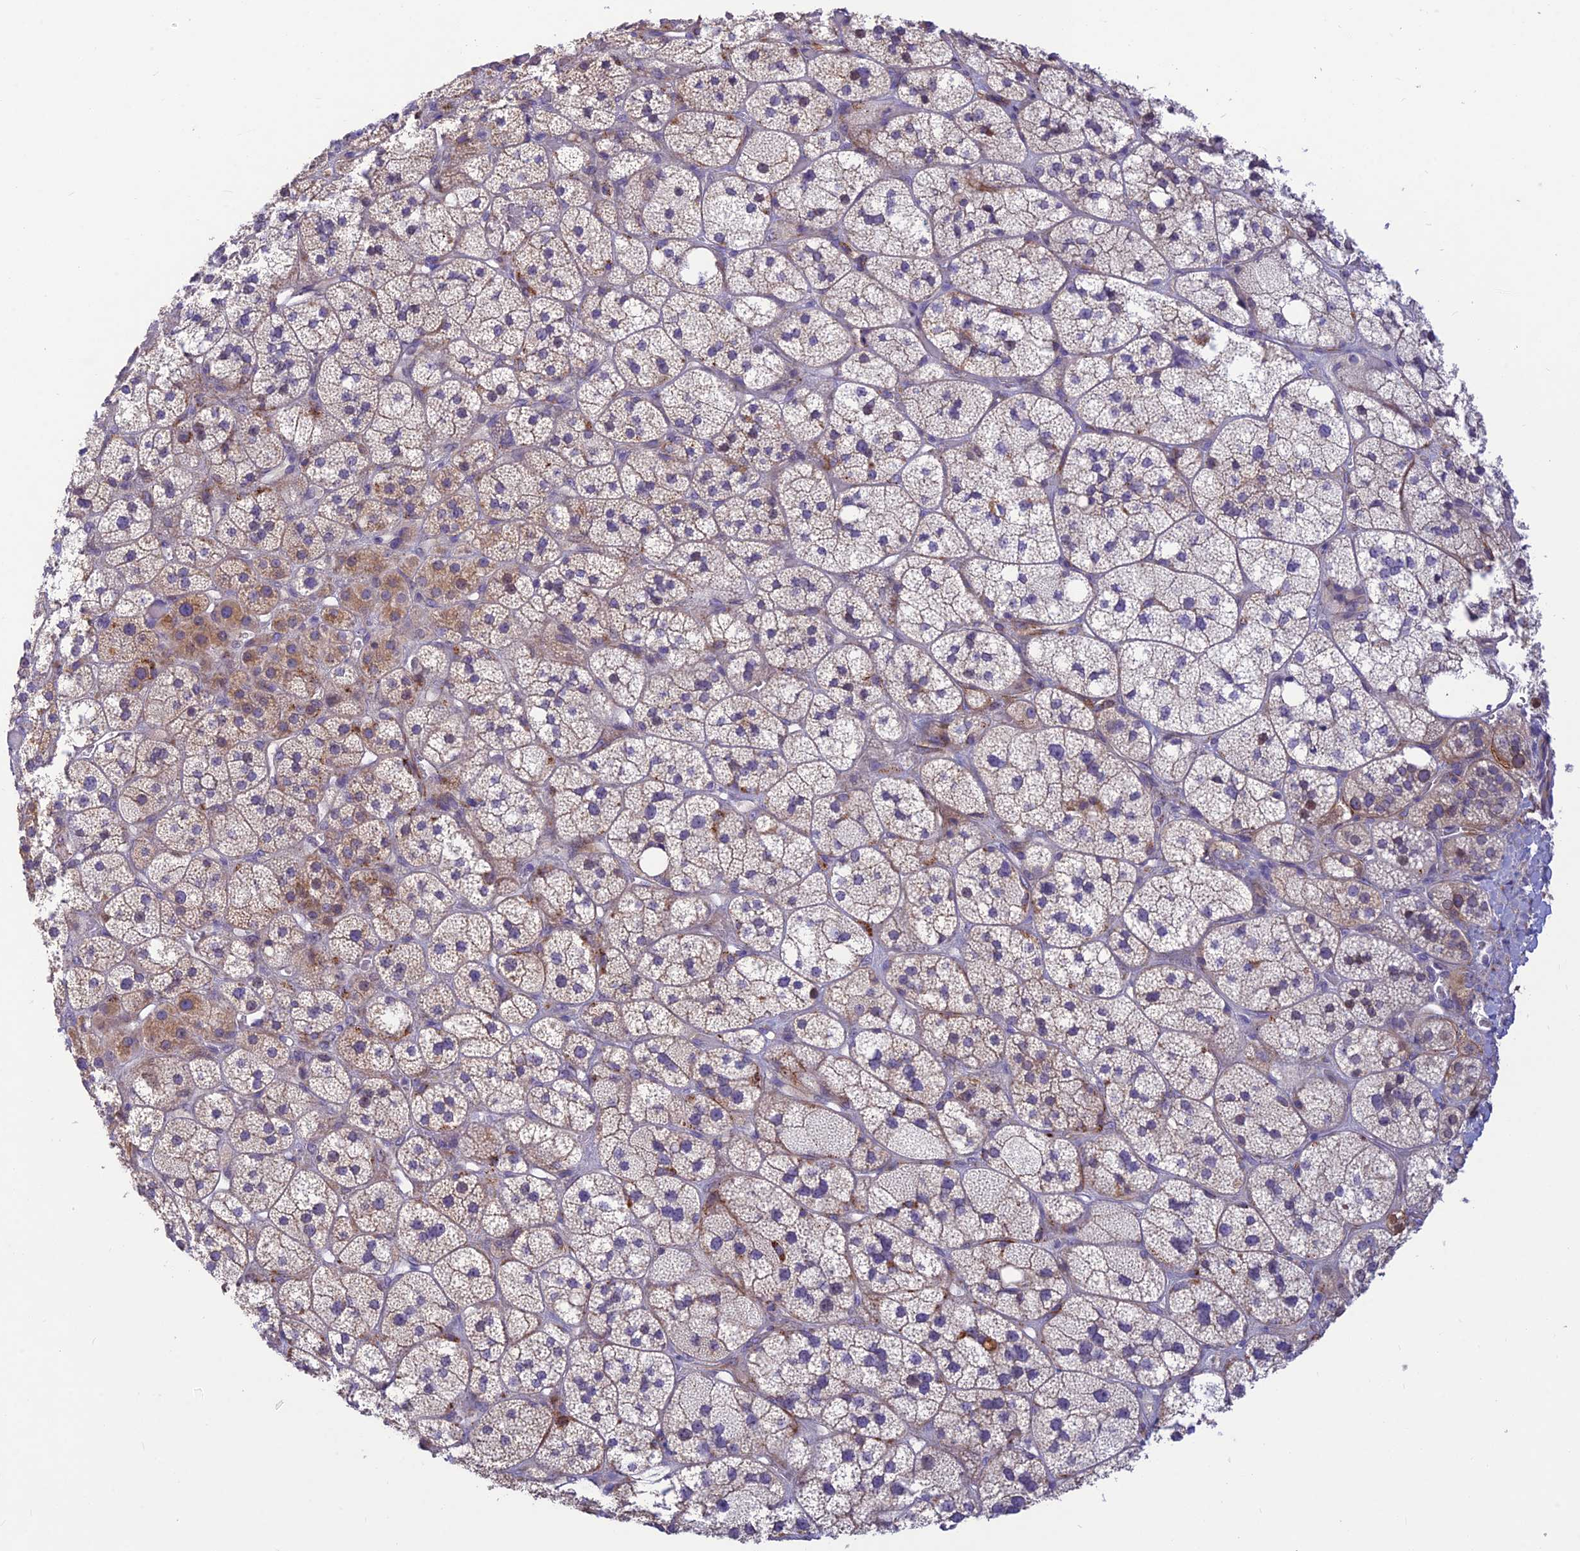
{"staining": {"intensity": "moderate", "quantity": "<25%", "location": "cytoplasmic/membranous,nuclear"}, "tissue": "adrenal gland", "cell_type": "Glandular cells", "image_type": "normal", "snomed": [{"axis": "morphology", "description": "Normal tissue, NOS"}, {"axis": "topography", "description": "Adrenal gland"}], "caption": "High-magnification brightfield microscopy of unremarkable adrenal gland stained with DAB (brown) and counterstained with hematoxylin (blue). glandular cells exhibit moderate cytoplasmic/membranous,nuclear expression is present in approximately<25% of cells. (DAB (3,3'-diaminobenzidine) IHC with brightfield microscopy, high magnification).", "gene": "ST8SIA5", "patient": {"sex": "male", "age": 61}}